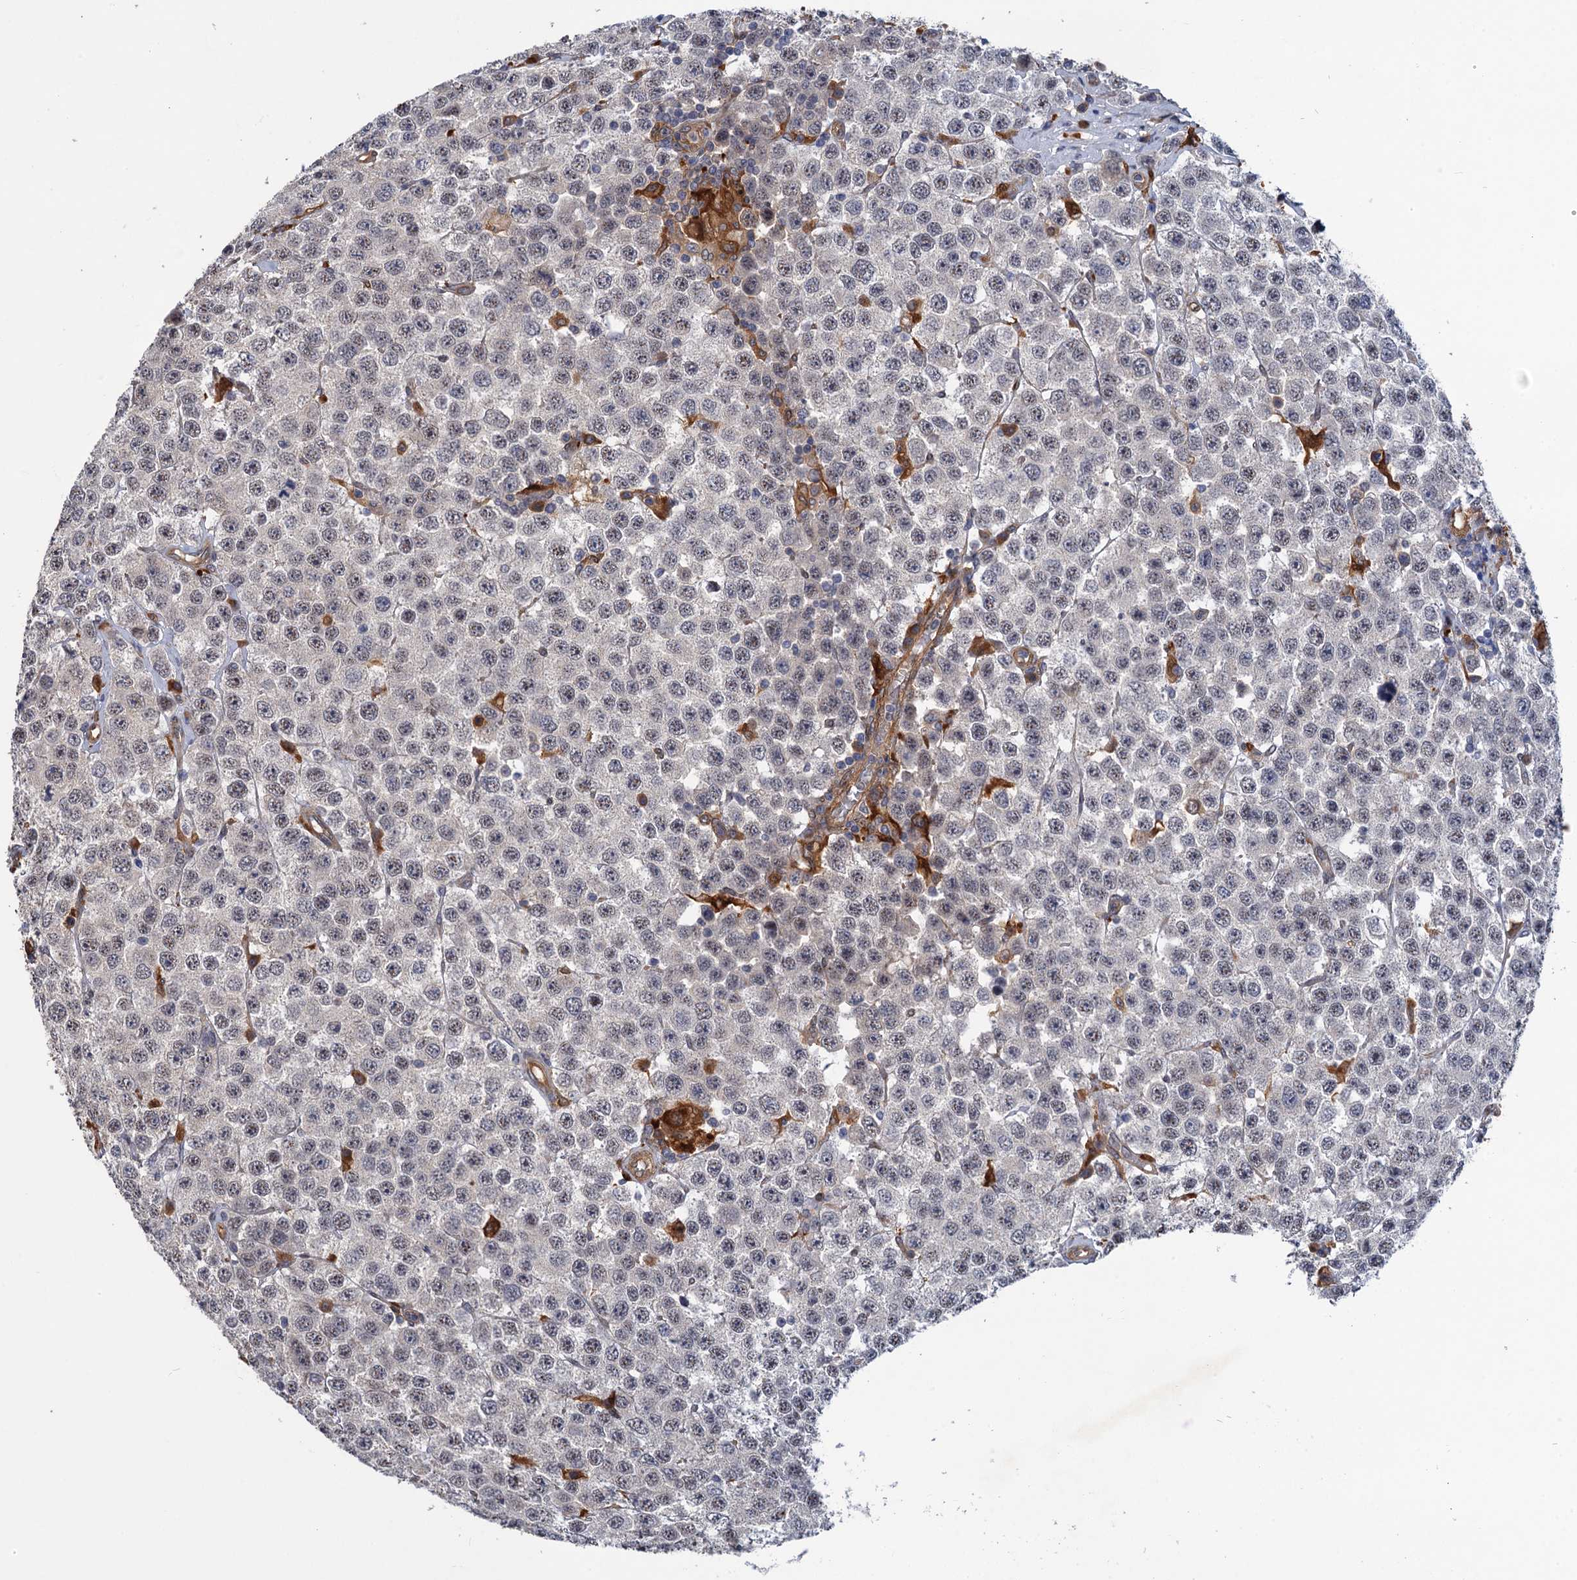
{"staining": {"intensity": "negative", "quantity": "none", "location": "none"}, "tissue": "testis cancer", "cell_type": "Tumor cells", "image_type": "cancer", "snomed": [{"axis": "morphology", "description": "Seminoma, NOS"}, {"axis": "topography", "description": "Testis"}], "caption": "A high-resolution image shows immunohistochemistry (IHC) staining of seminoma (testis), which demonstrates no significant expression in tumor cells.", "gene": "NEK8", "patient": {"sex": "male", "age": 28}}